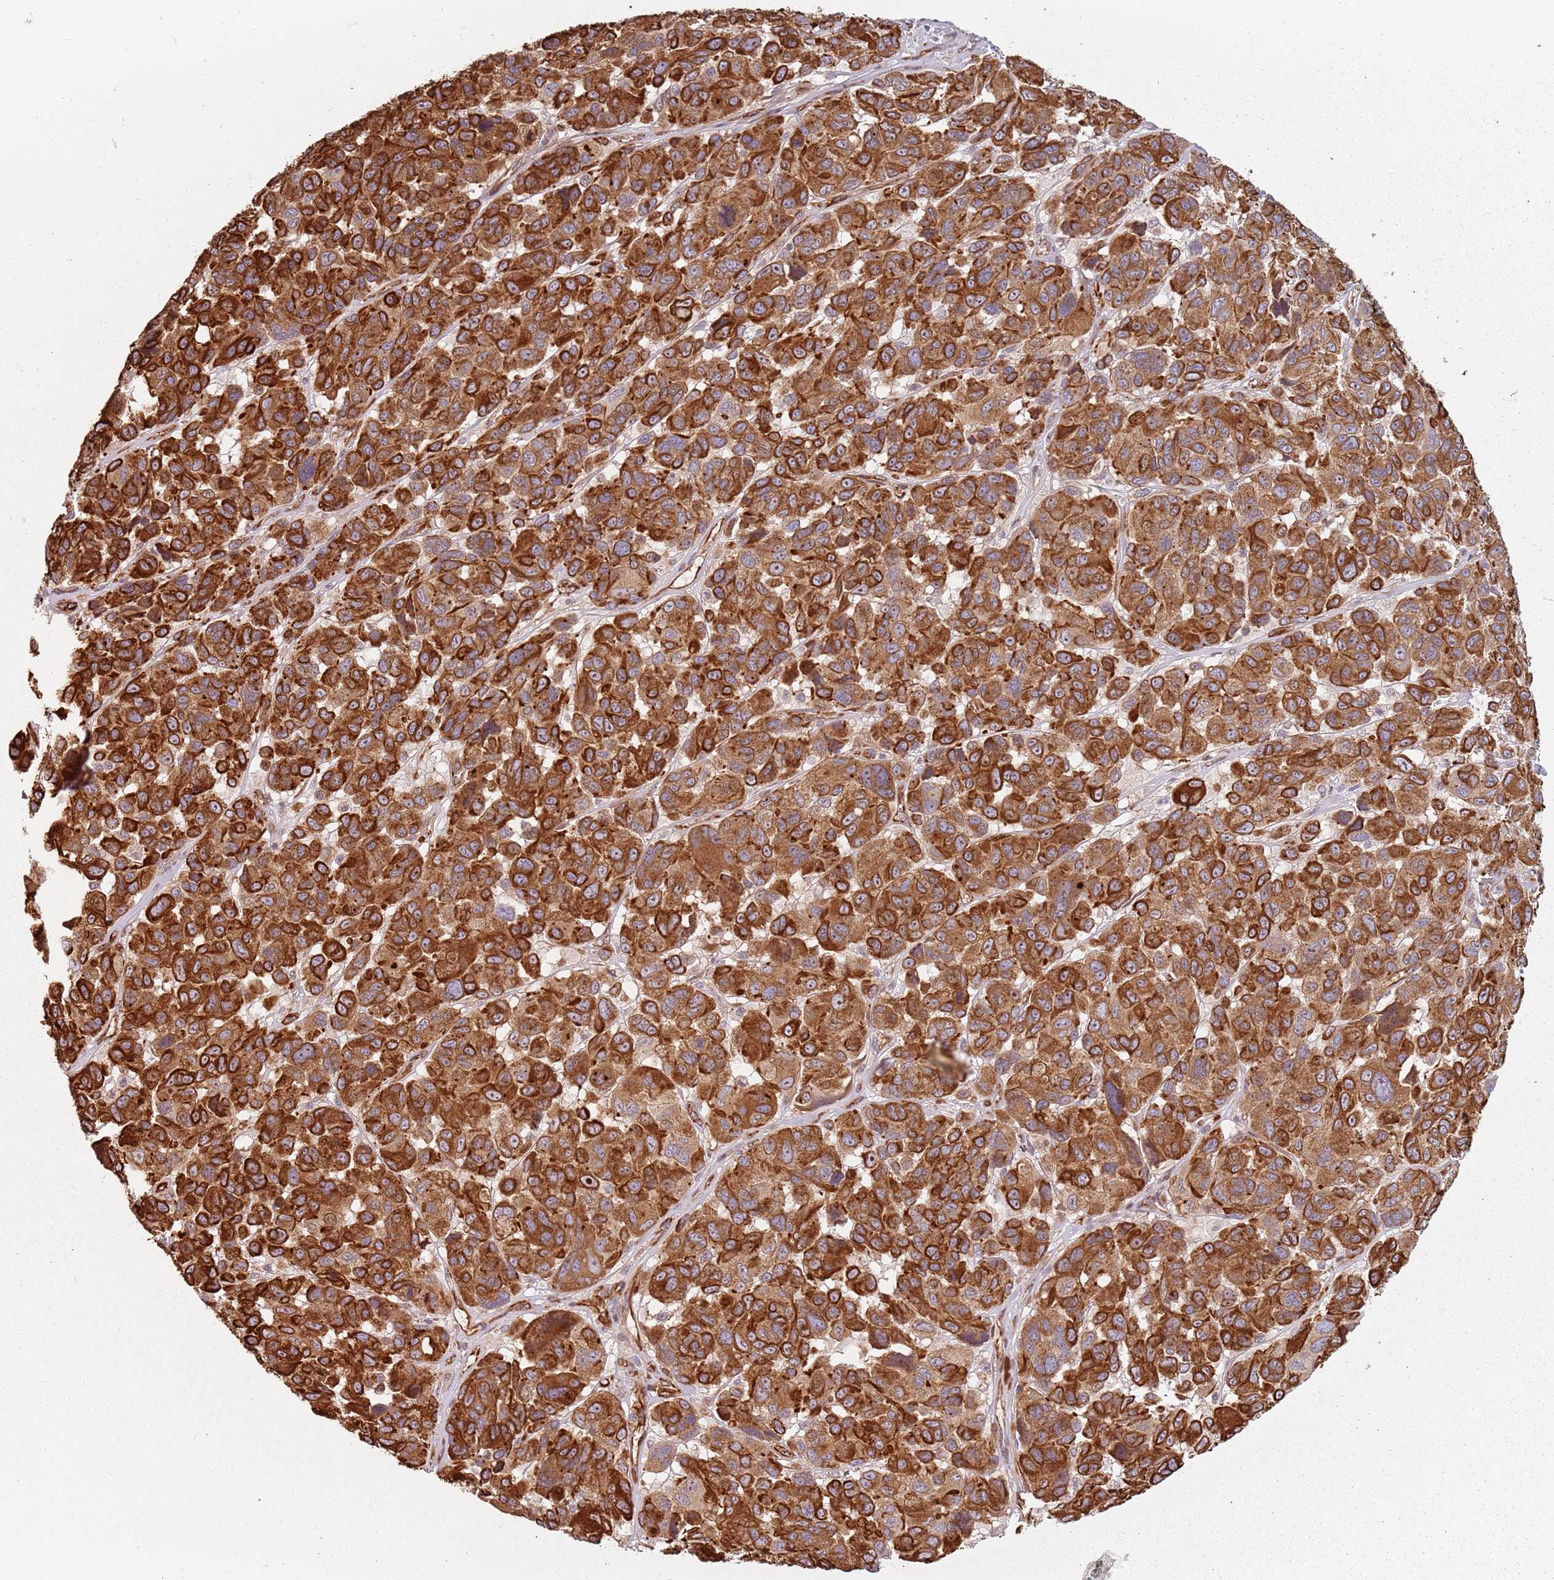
{"staining": {"intensity": "strong", "quantity": ">75%", "location": "cytoplasmic/membranous"}, "tissue": "melanoma", "cell_type": "Tumor cells", "image_type": "cancer", "snomed": [{"axis": "morphology", "description": "Malignant melanoma, NOS"}, {"axis": "topography", "description": "Skin"}], "caption": "Strong cytoplasmic/membranous protein staining is identified in approximately >75% of tumor cells in malignant melanoma.", "gene": "GAS2L3", "patient": {"sex": "female", "age": 66}}